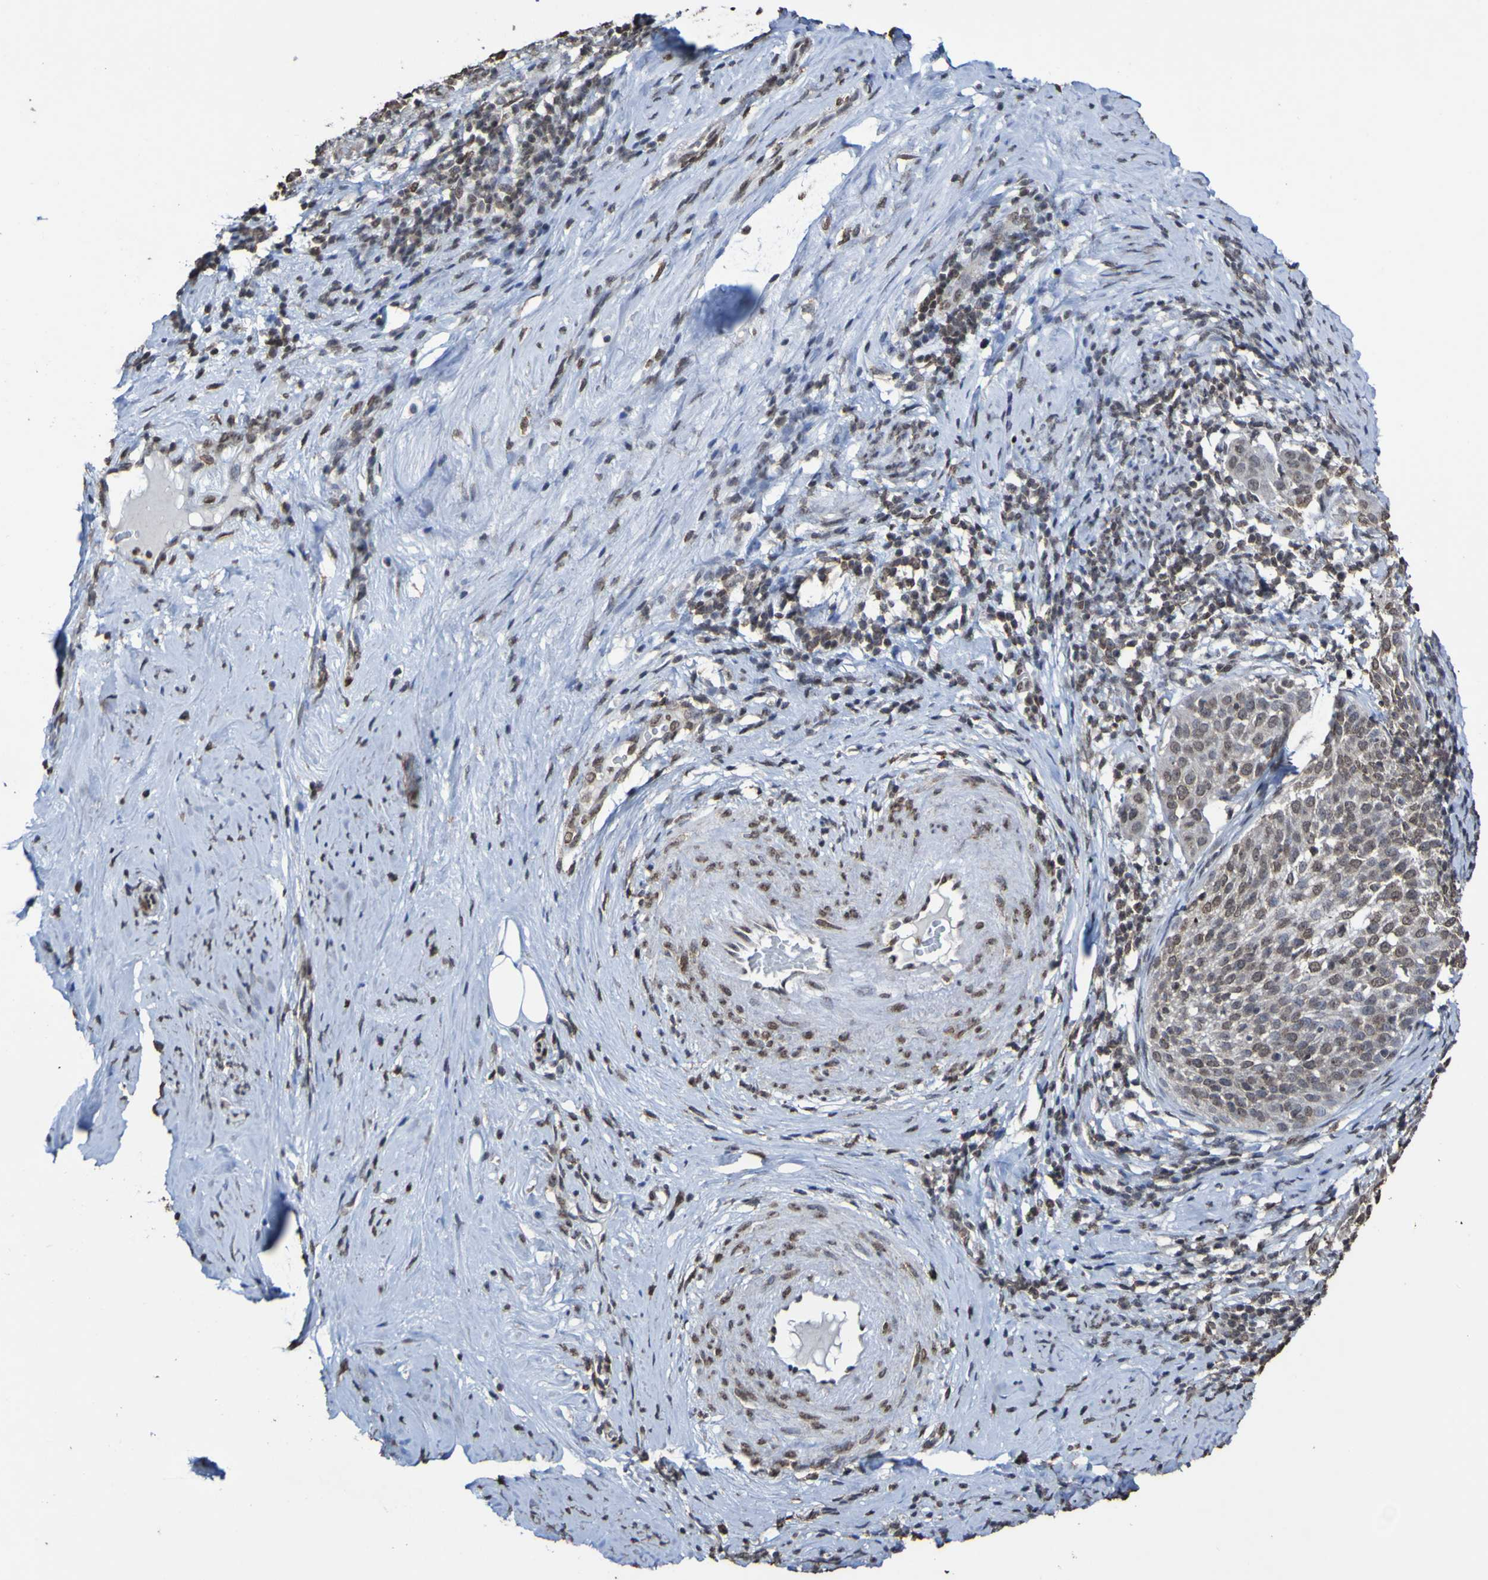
{"staining": {"intensity": "moderate", "quantity": ">75%", "location": "nuclear"}, "tissue": "cervical cancer", "cell_type": "Tumor cells", "image_type": "cancer", "snomed": [{"axis": "morphology", "description": "Squamous cell carcinoma, NOS"}, {"axis": "topography", "description": "Cervix"}], "caption": "Immunohistochemistry histopathology image of human cervical cancer (squamous cell carcinoma) stained for a protein (brown), which reveals medium levels of moderate nuclear positivity in approximately >75% of tumor cells.", "gene": "GFI1", "patient": {"sex": "female", "age": 51}}